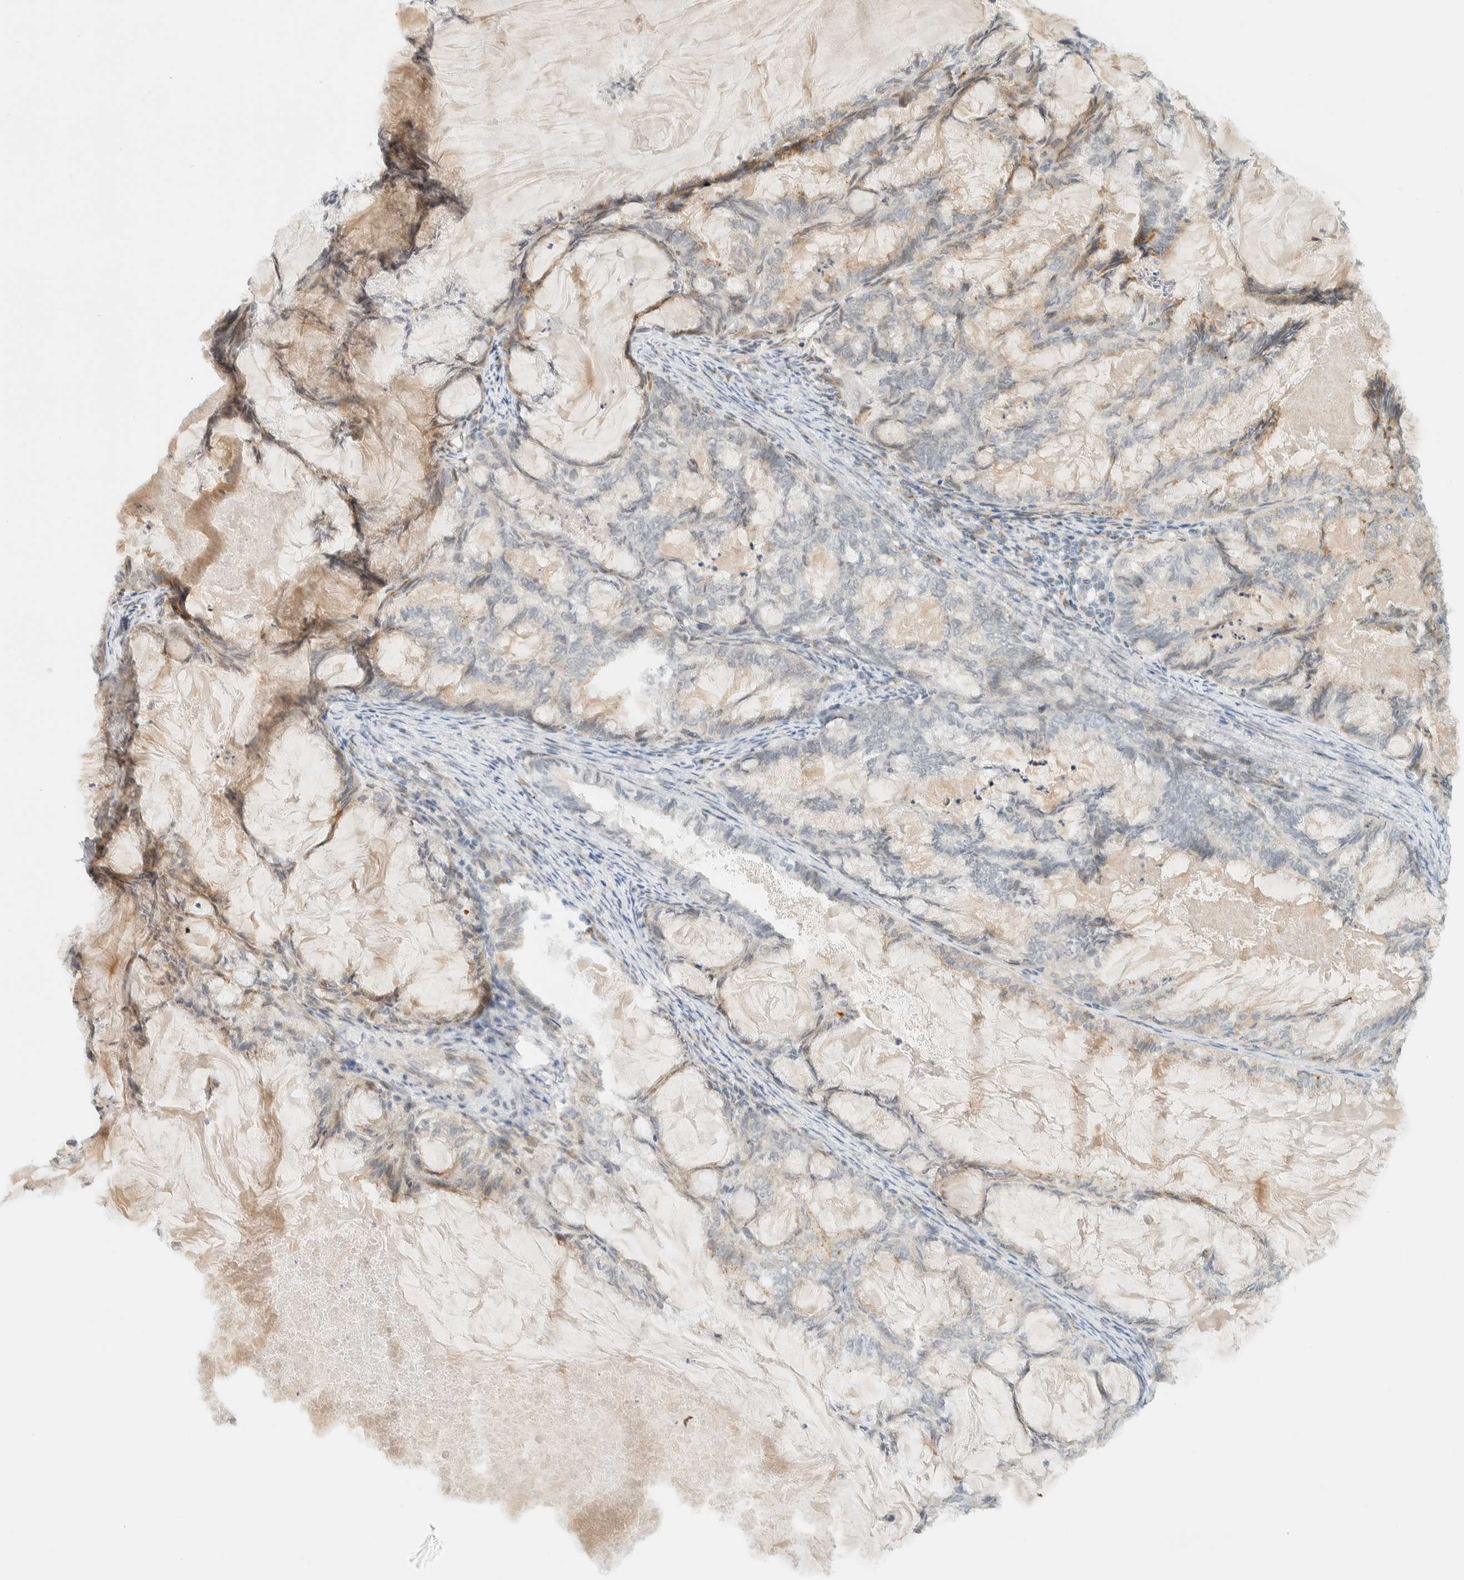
{"staining": {"intensity": "negative", "quantity": "none", "location": "none"}, "tissue": "endometrial cancer", "cell_type": "Tumor cells", "image_type": "cancer", "snomed": [{"axis": "morphology", "description": "Adenocarcinoma, NOS"}, {"axis": "topography", "description": "Endometrium"}], "caption": "Tumor cells show no significant staining in endometrial cancer (adenocarcinoma). (DAB immunohistochemistry, high magnification).", "gene": "ITPRID1", "patient": {"sex": "female", "age": 86}}